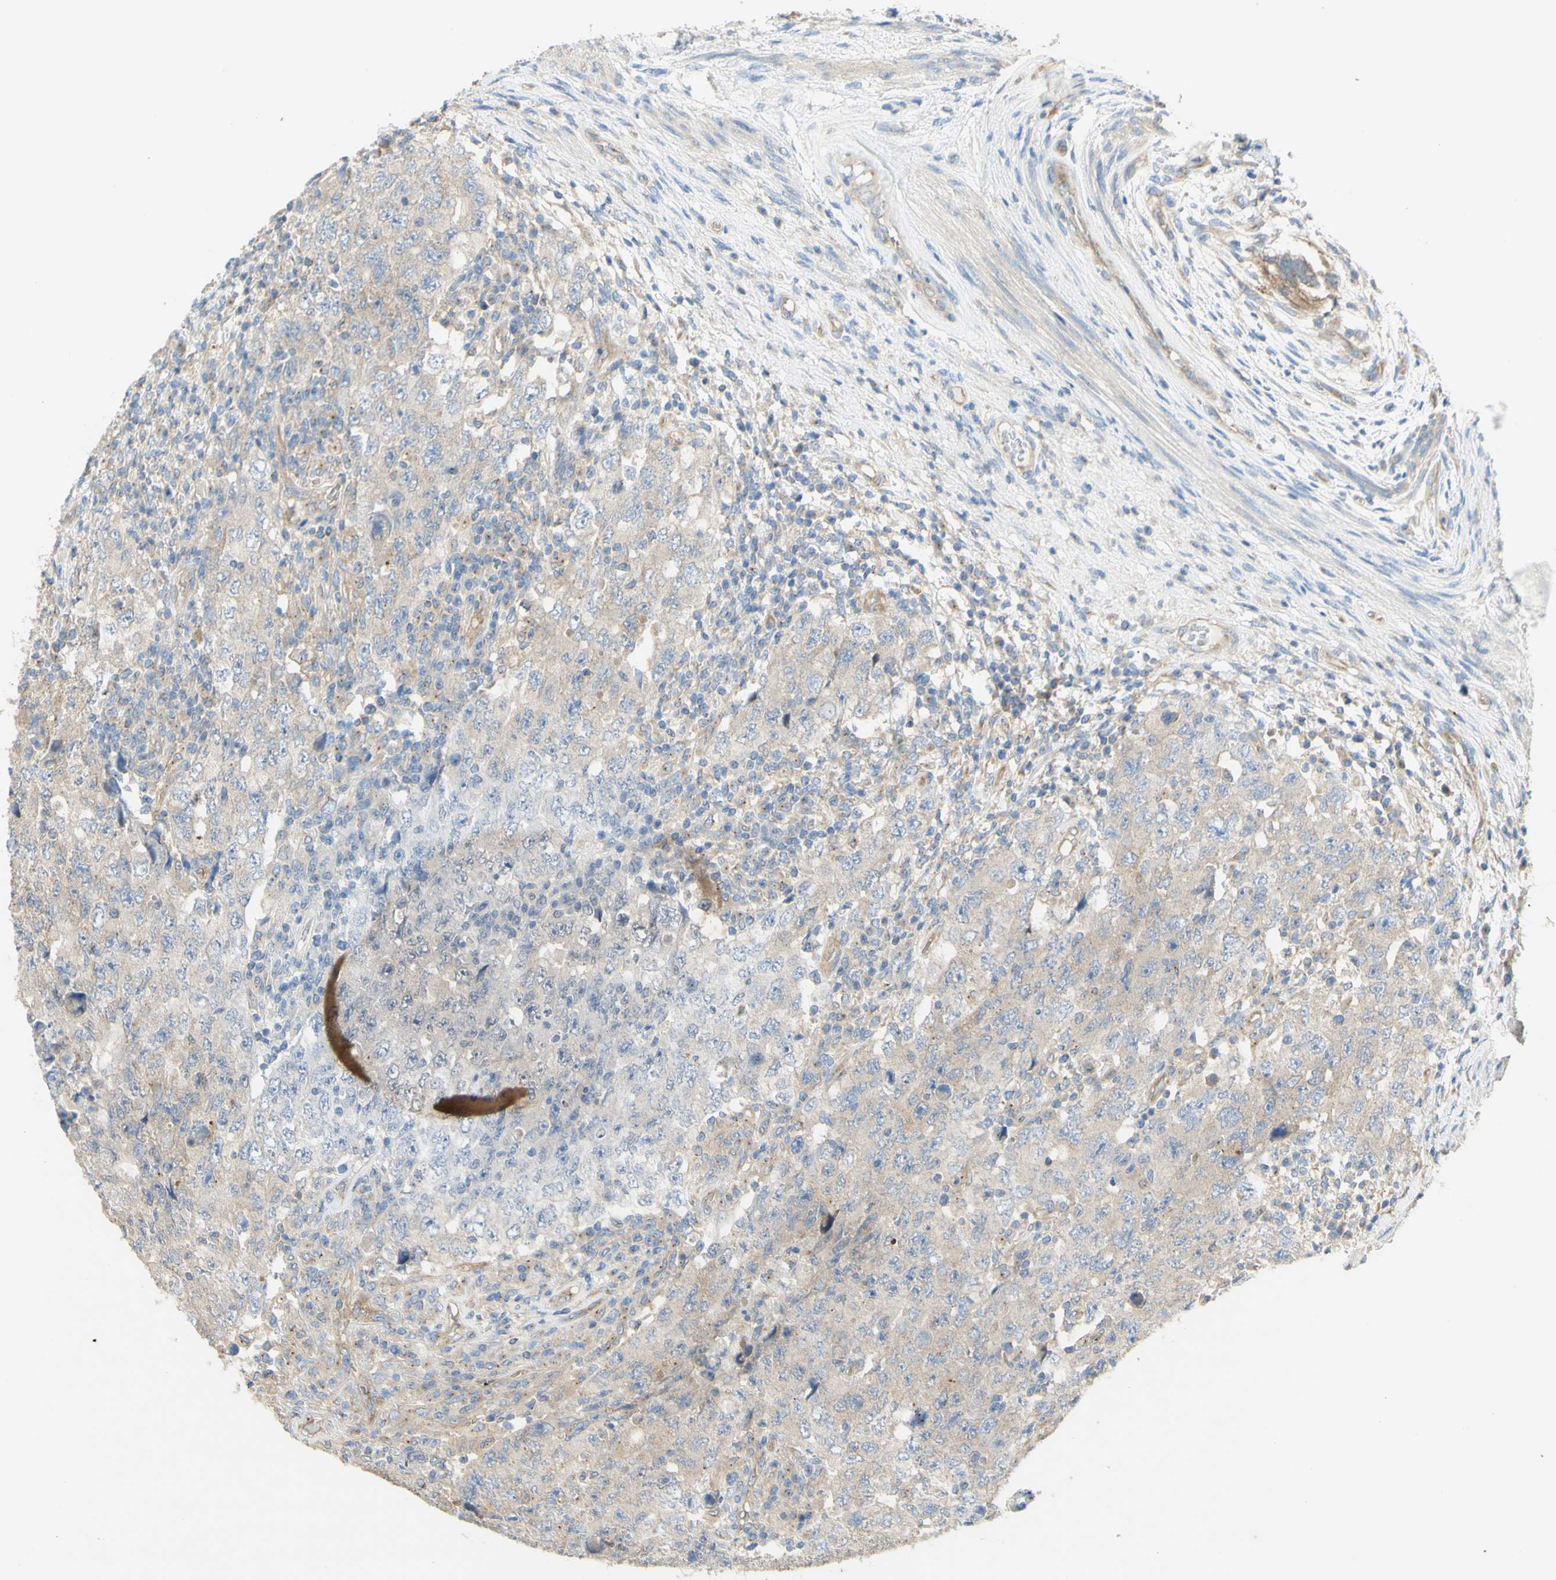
{"staining": {"intensity": "weak", "quantity": "25%-75%", "location": "cytoplasmic/membranous"}, "tissue": "testis cancer", "cell_type": "Tumor cells", "image_type": "cancer", "snomed": [{"axis": "morphology", "description": "Carcinoma, Embryonal, NOS"}, {"axis": "topography", "description": "Testis"}], "caption": "Testis embryonal carcinoma tissue exhibits weak cytoplasmic/membranous positivity in about 25%-75% of tumor cells", "gene": "DYNC1H1", "patient": {"sex": "male", "age": 26}}